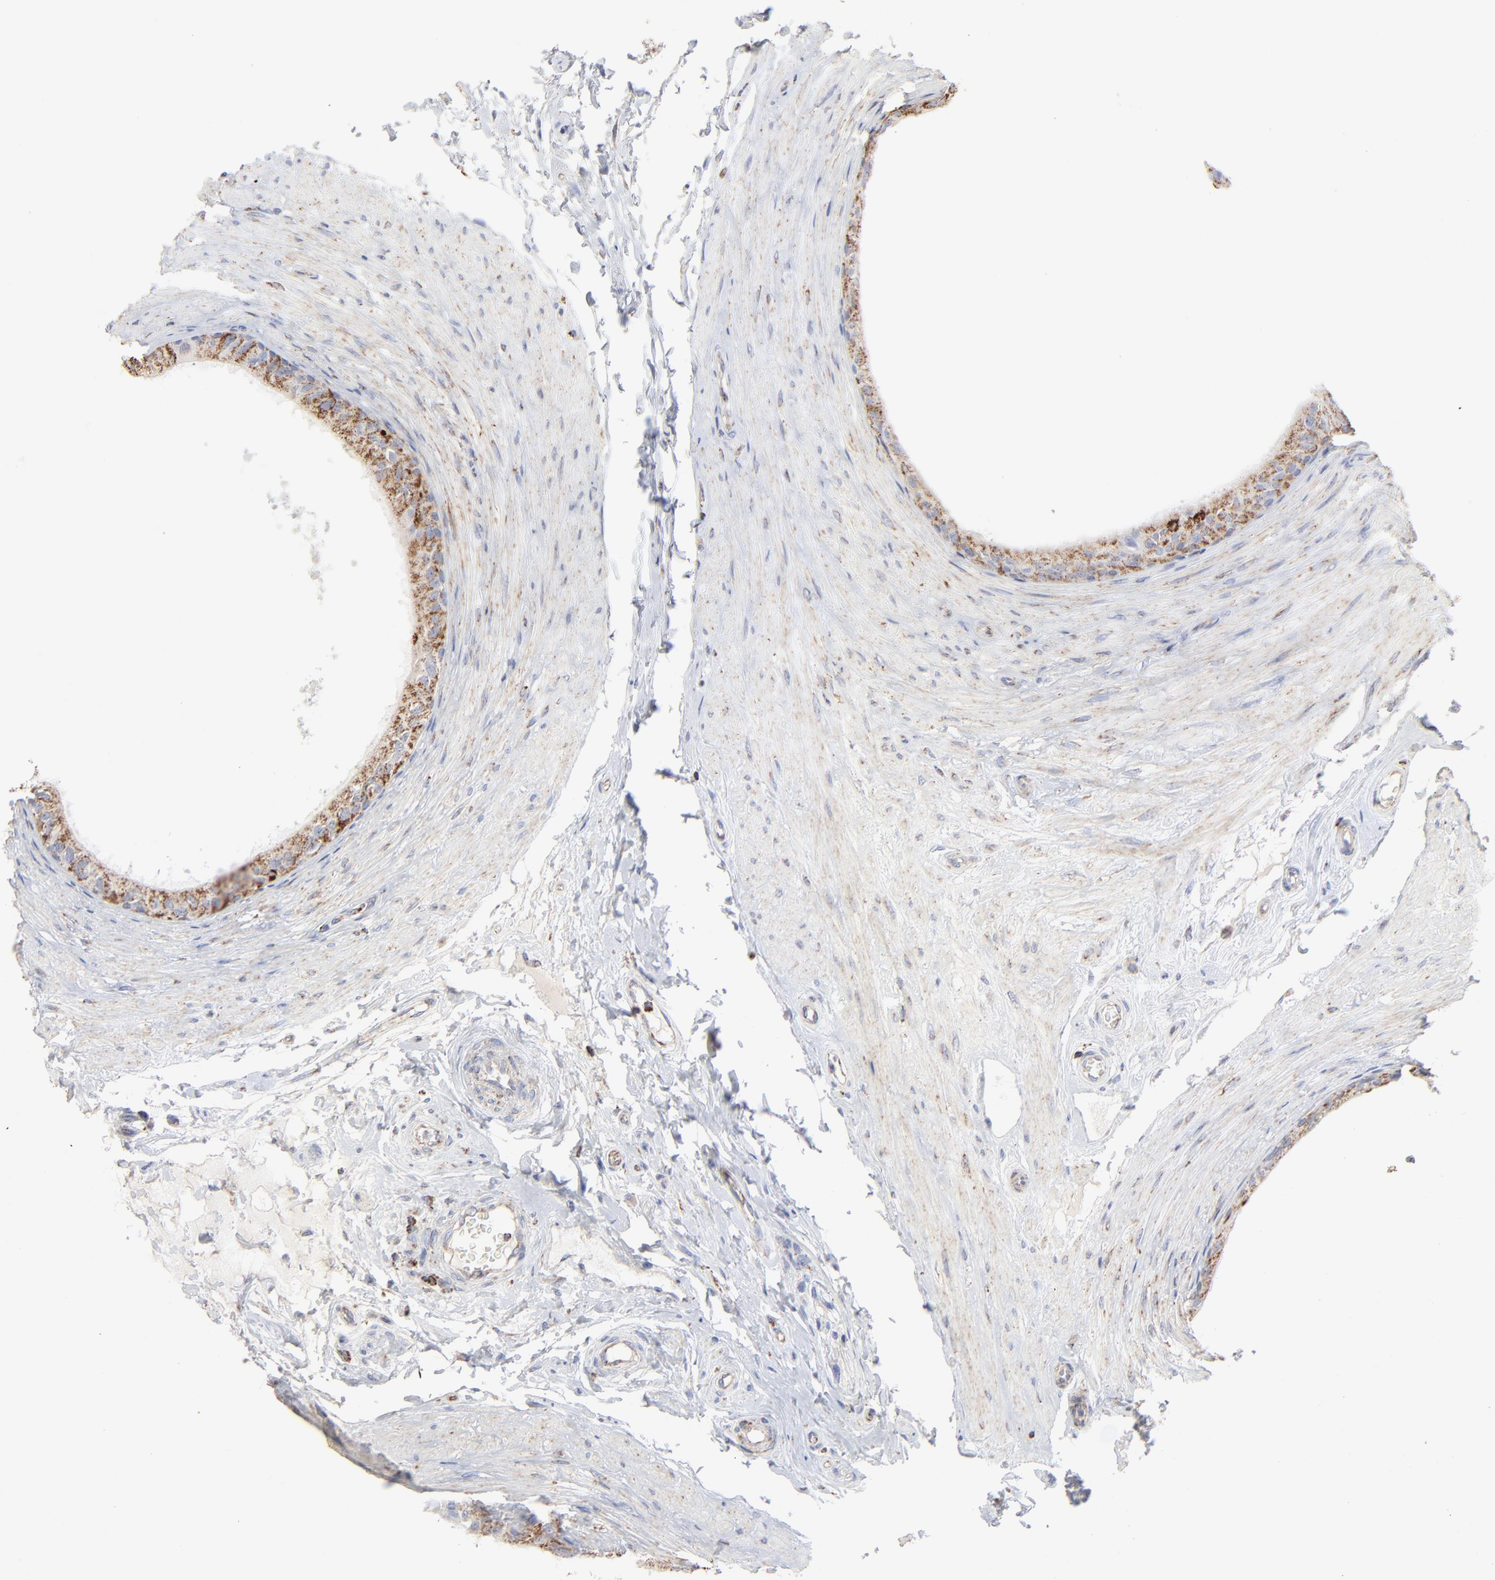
{"staining": {"intensity": "strong", "quantity": ">75%", "location": "cytoplasmic/membranous"}, "tissue": "epididymis", "cell_type": "Glandular cells", "image_type": "normal", "snomed": [{"axis": "morphology", "description": "Normal tissue, NOS"}, {"axis": "topography", "description": "Epididymis"}], "caption": "Protein staining reveals strong cytoplasmic/membranous staining in about >75% of glandular cells in normal epididymis.", "gene": "ASB3", "patient": {"sex": "male", "age": 68}}